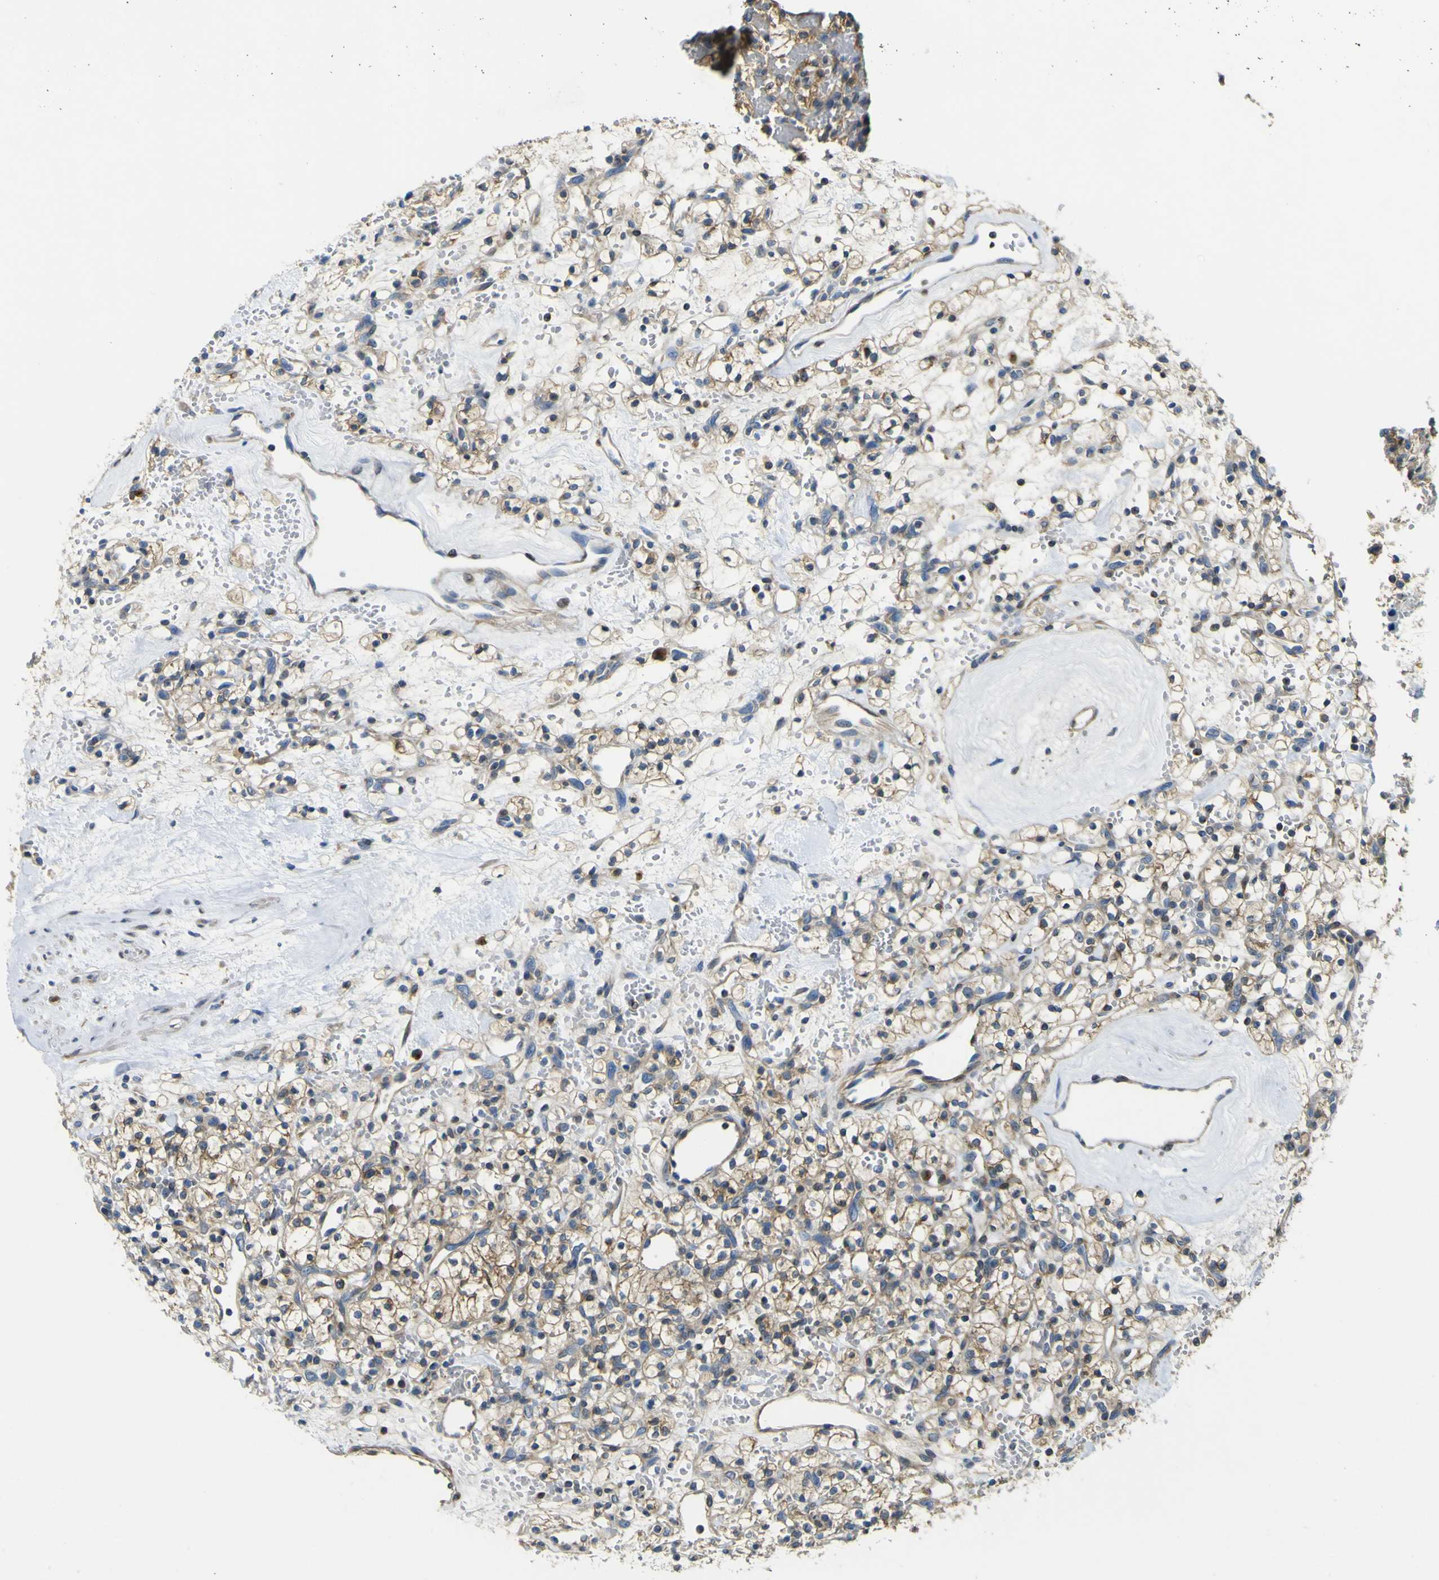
{"staining": {"intensity": "moderate", "quantity": ">75%", "location": "cytoplasmic/membranous"}, "tissue": "renal cancer", "cell_type": "Tumor cells", "image_type": "cancer", "snomed": [{"axis": "morphology", "description": "Adenocarcinoma, NOS"}, {"axis": "topography", "description": "Kidney"}], "caption": "IHC micrograph of renal cancer stained for a protein (brown), which exhibits medium levels of moderate cytoplasmic/membranous expression in about >75% of tumor cells.", "gene": "EML2", "patient": {"sex": "female", "age": 60}}